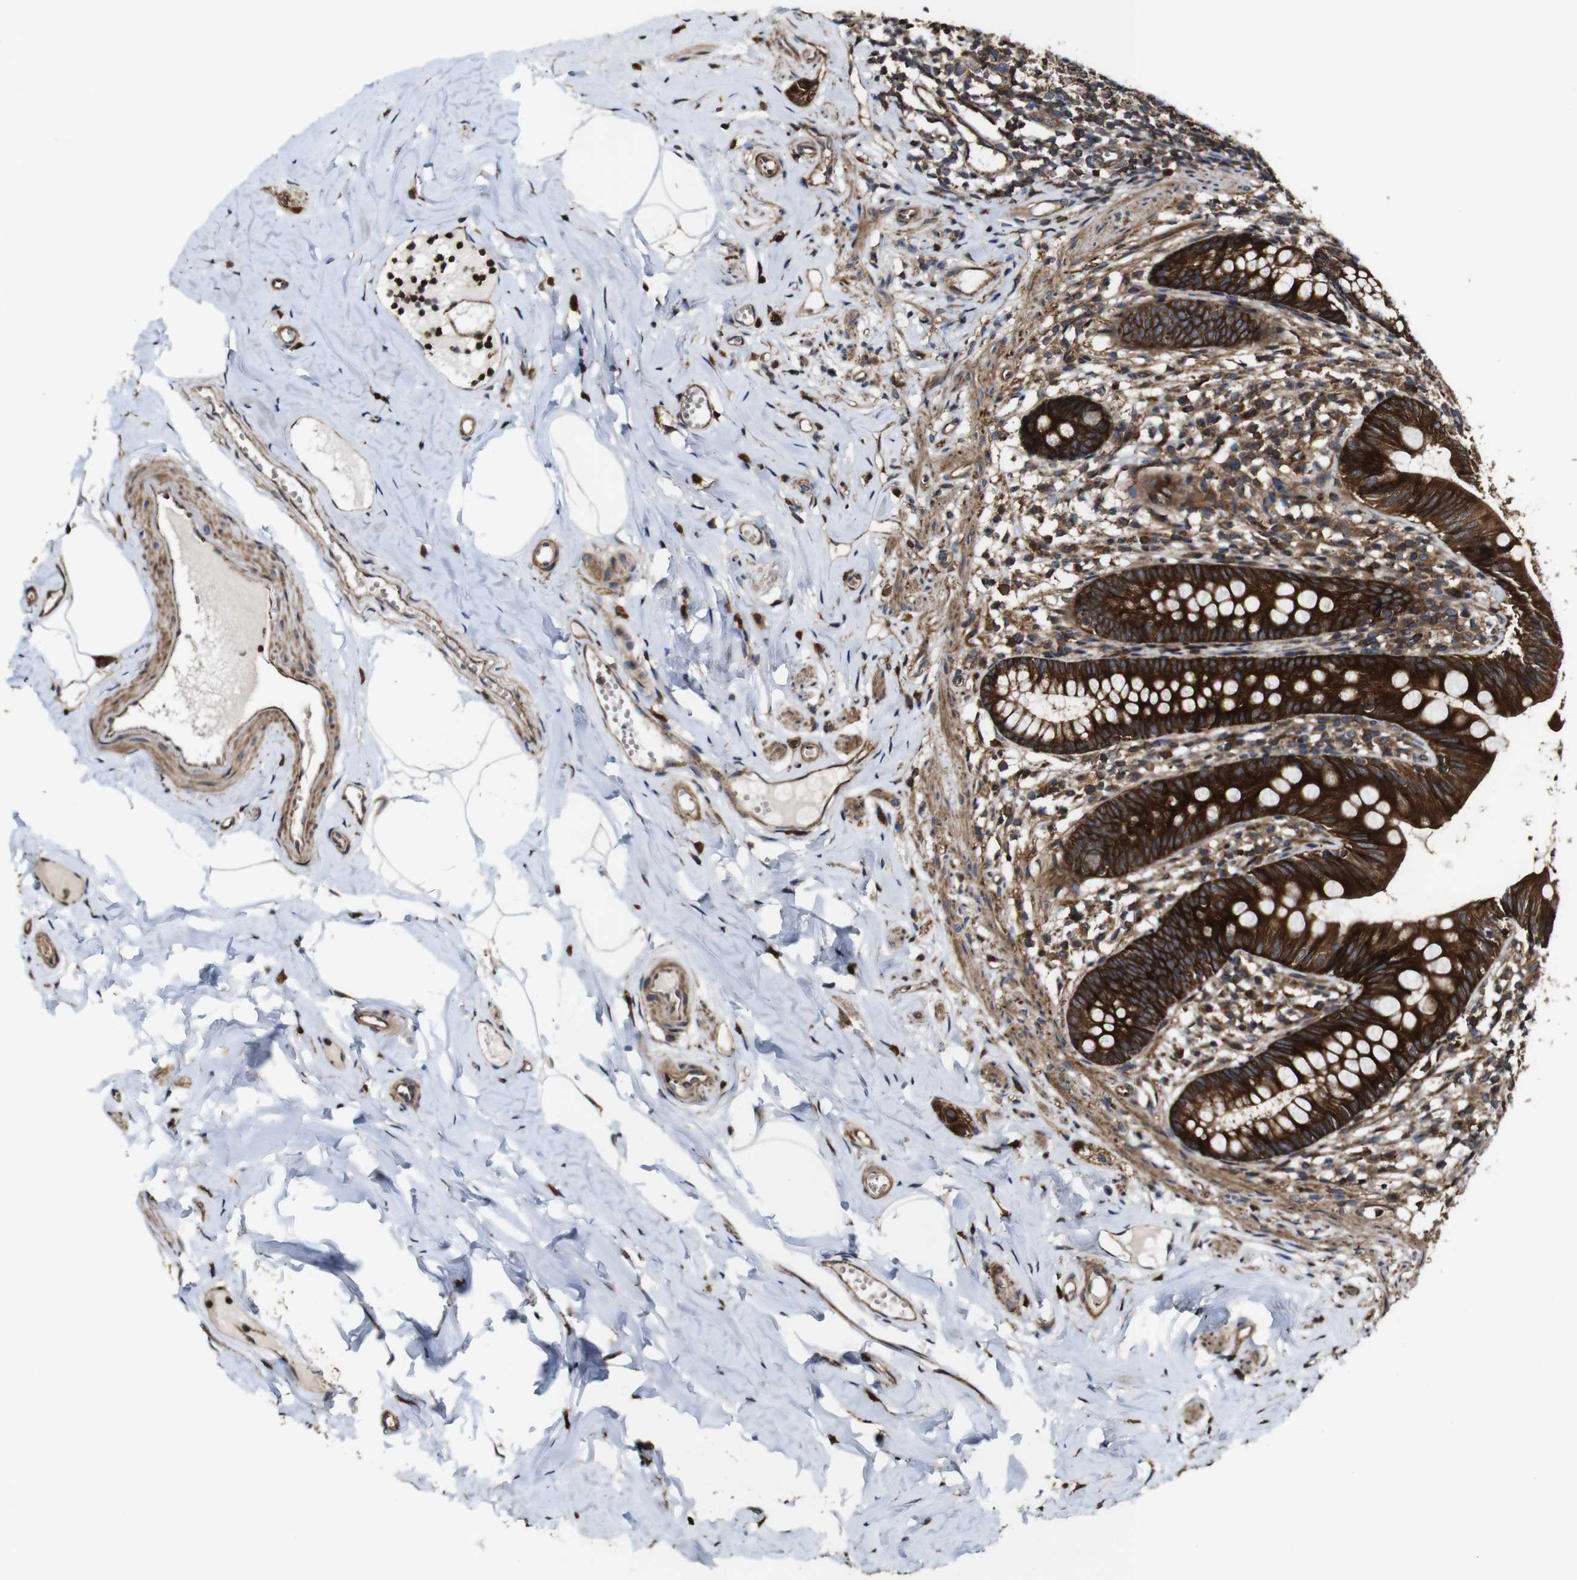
{"staining": {"intensity": "strong", "quantity": ">75%", "location": "cytoplasmic/membranous"}, "tissue": "appendix", "cell_type": "Glandular cells", "image_type": "normal", "snomed": [{"axis": "morphology", "description": "Normal tissue, NOS"}, {"axis": "topography", "description": "Appendix"}], "caption": "Brown immunohistochemical staining in unremarkable appendix displays strong cytoplasmic/membranous expression in about >75% of glandular cells.", "gene": "TNIK", "patient": {"sex": "male", "age": 52}}